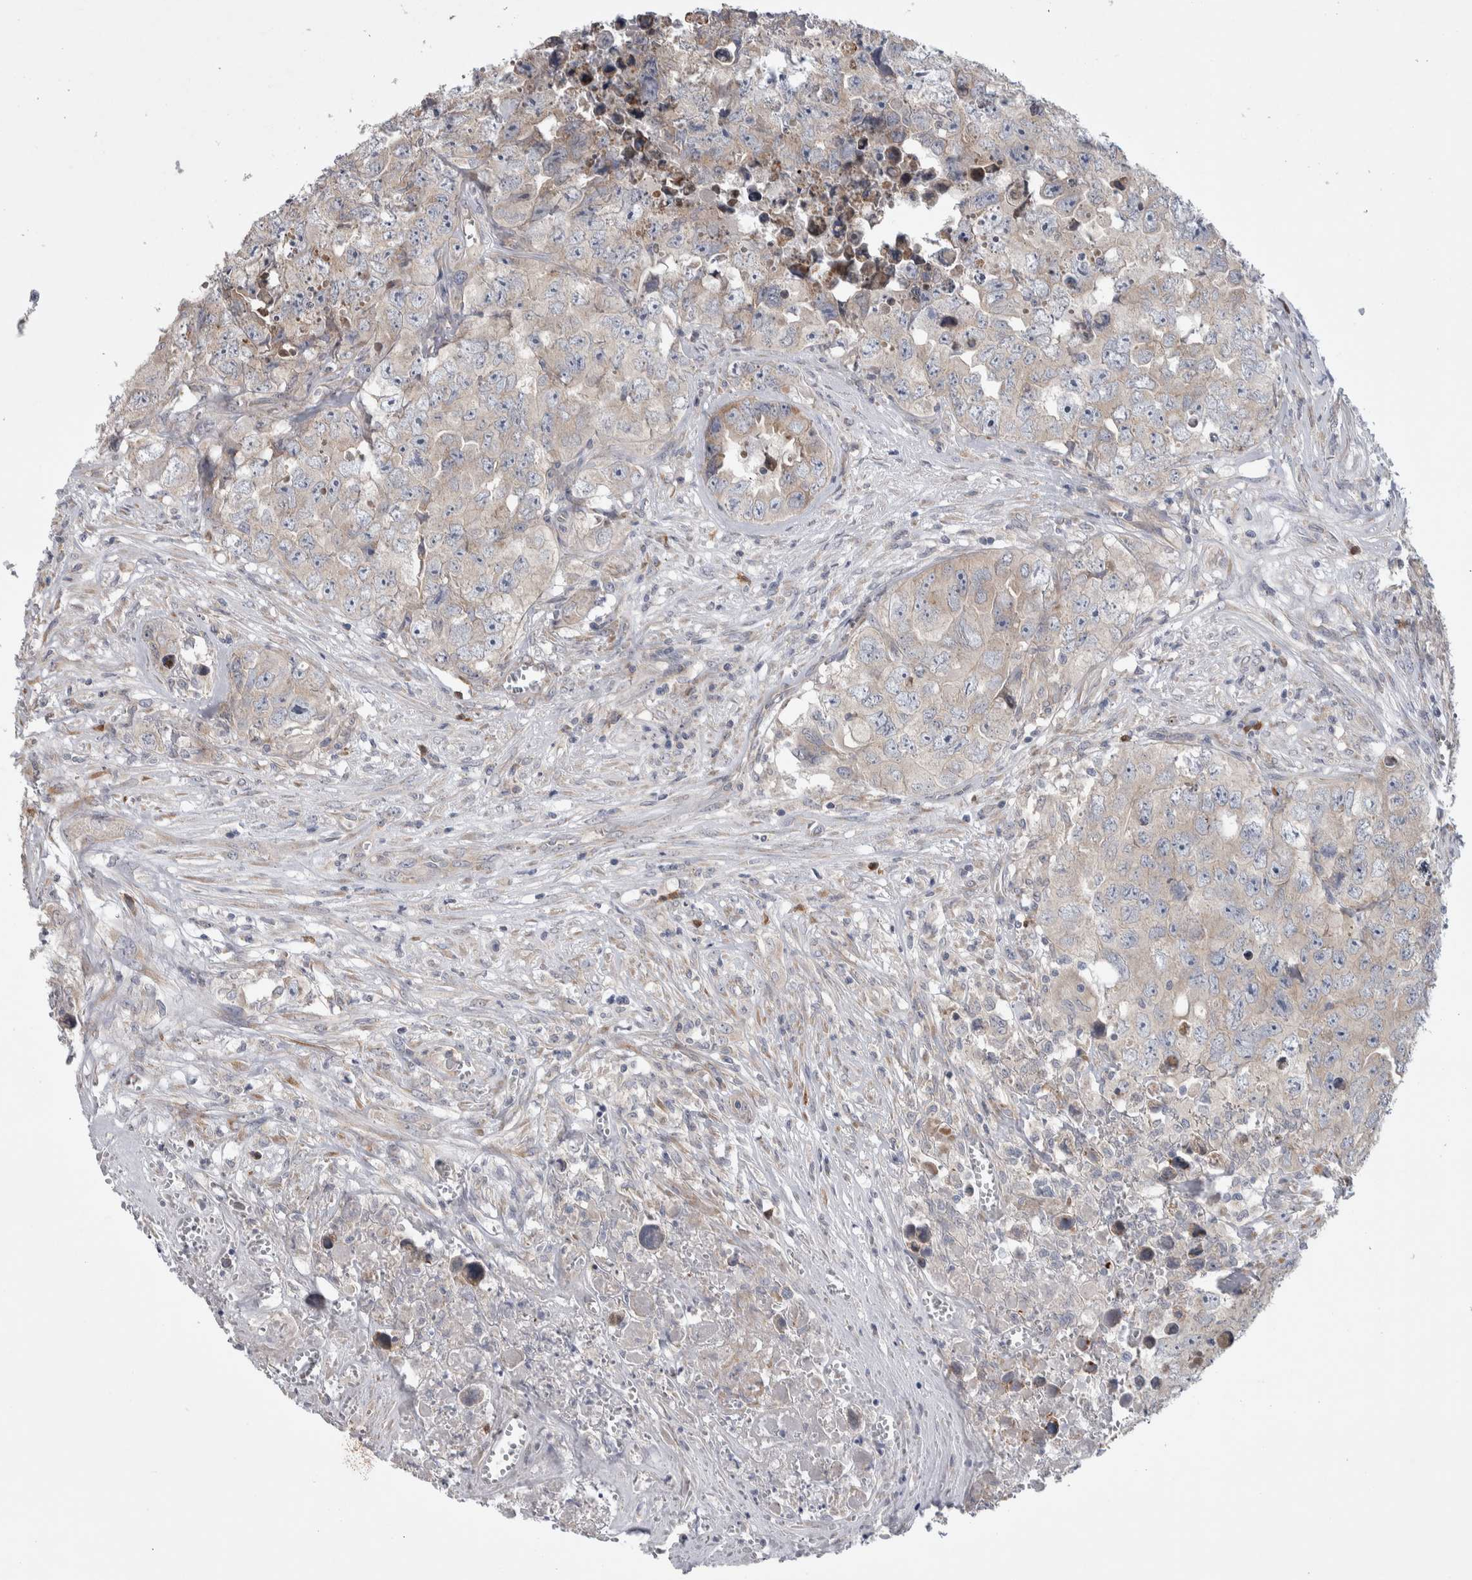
{"staining": {"intensity": "weak", "quantity": "25%-75%", "location": "cytoplasmic/membranous"}, "tissue": "testis cancer", "cell_type": "Tumor cells", "image_type": "cancer", "snomed": [{"axis": "morphology", "description": "Seminoma, NOS"}, {"axis": "morphology", "description": "Carcinoma, Embryonal, NOS"}, {"axis": "topography", "description": "Testis"}], "caption": "Tumor cells reveal low levels of weak cytoplasmic/membranous staining in approximately 25%-75% of cells in human seminoma (testis). (Stains: DAB in brown, nuclei in blue, Microscopy: brightfield microscopy at high magnification).", "gene": "IBTK", "patient": {"sex": "male", "age": 43}}